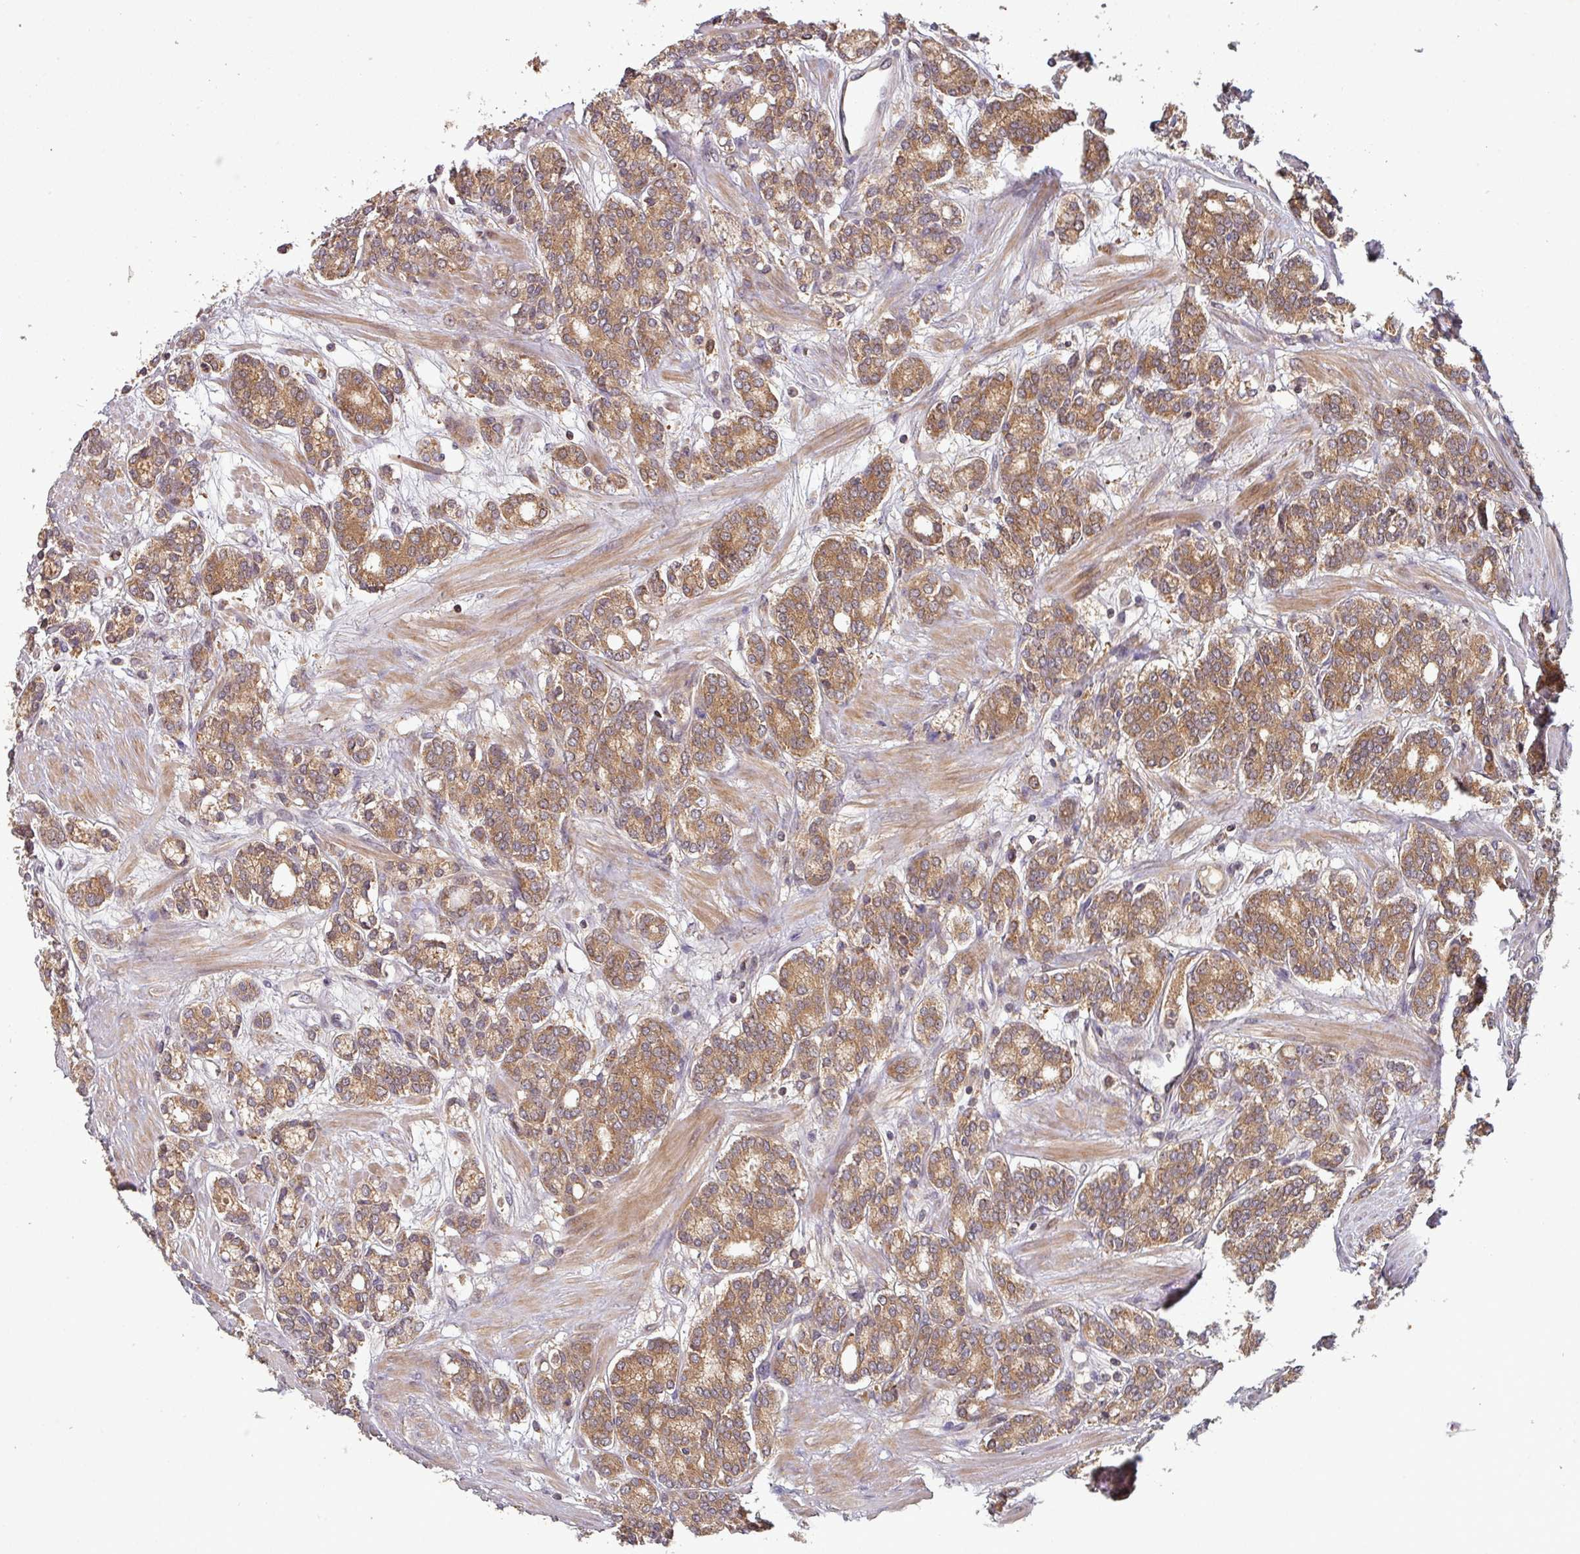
{"staining": {"intensity": "moderate", "quantity": ">75%", "location": "cytoplasmic/membranous"}, "tissue": "prostate cancer", "cell_type": "Tumor cells", "image_type": "cancer", "snomed": [{"axis": "morphology", "description": "Adenocarcinoma, High grade"}, {"axis": "topography", "description": "Prostate"}], "caption": "Prostate cancer (high-grade adenocarcinoma) tissue displays moderate cytoplasmic/membranous positivity in approximately >75% of tumor cells", "gene": "GSKIP", "patient": {"sex": "male", "age": 62}}